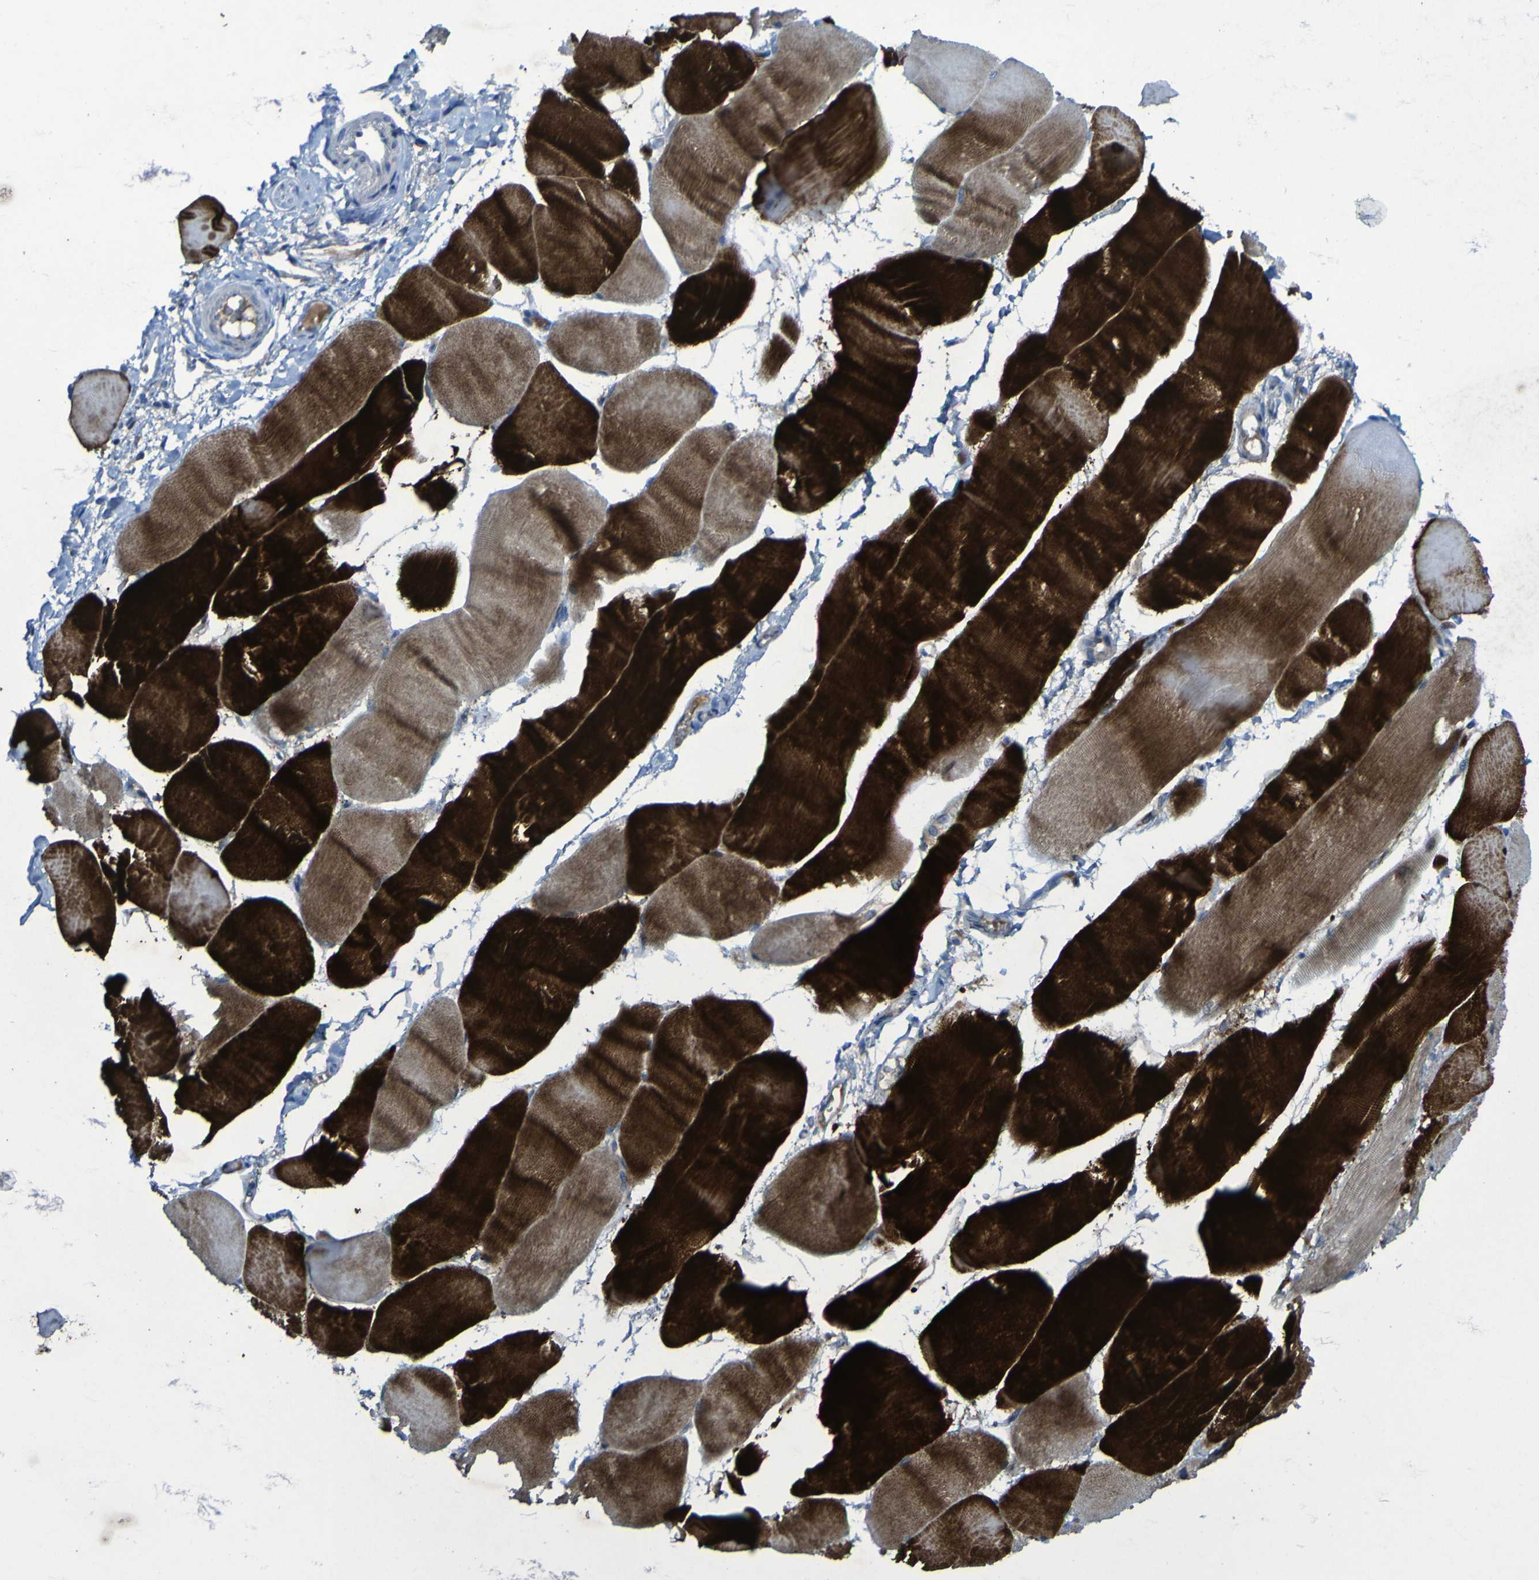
{"staining": {"intensity": "strong", "quantity": ">75%", "location": "cytoplasmic/membranous"}, "tissue": "skeletal muscle", "cell_type": "Myocytes", "image_type": "normal", "snomed": [{"axis": "morphology", "description": "Normal tissue, NOS"}, {"axis": "morphology", "description": "Squamous cell carcinoma, NOS"}, {"axis": "topography", "description": "Skeletal muscle"}], "caption": "Immunohistochemical staining of benign human skeletal muscle demonstrates strong cytoplasmic/membranous protein expression in approximately >75% of myocytes. Using DAB (brown) and hematoxylin (blue) stains, captured at high magnification using brightfield microscopy.", "gene": "SGK2", "patient": {"sex": "male", "age": 51}}